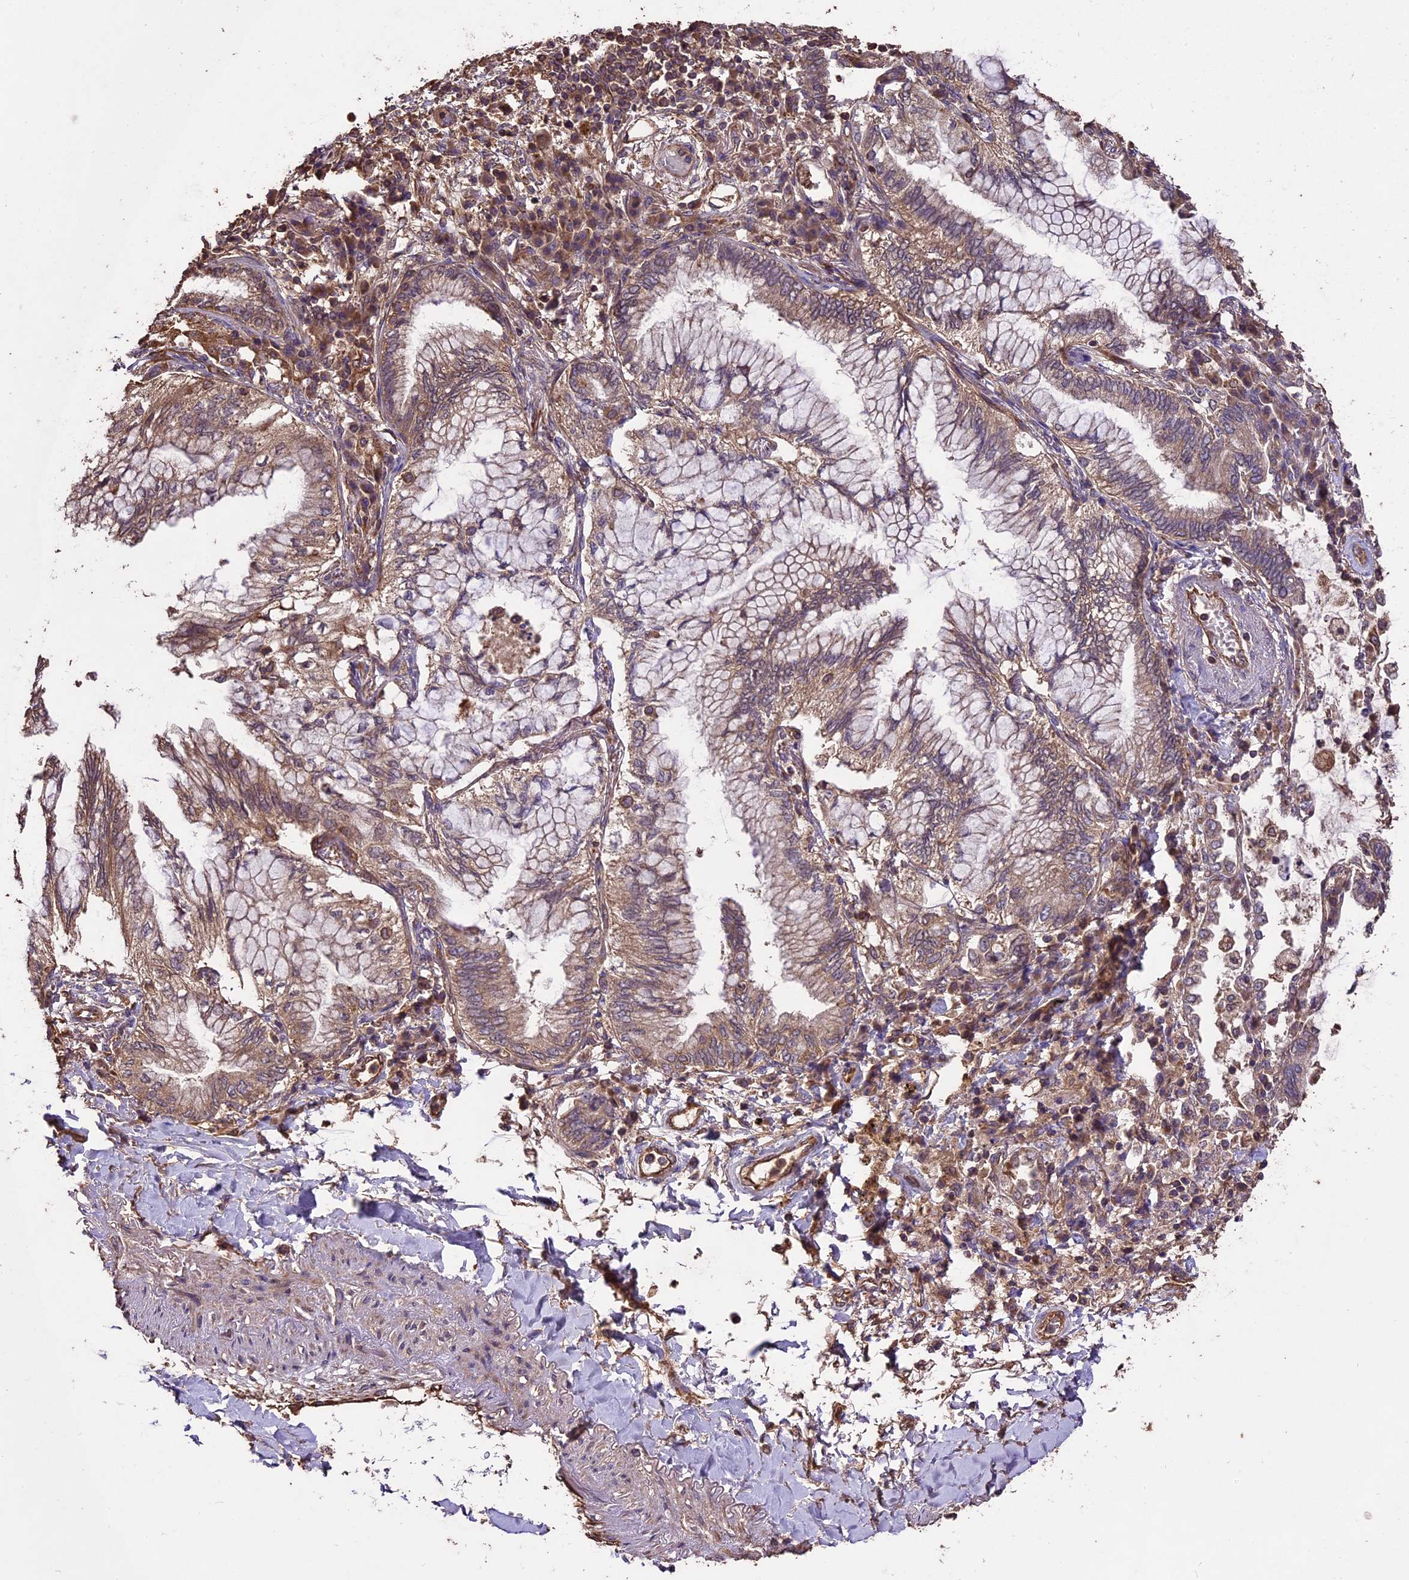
{"staining": {"intensity": "weak", "quantity": ">75%", "location": "cytoplasmic/membranous"}, "tissue": "lung cancer", "cell_type": "Tumor cells", "image_type": "cancer", "snomed": [{"axis": "morphology", "description": "Adenocarcinoma, NOS"}, {"axis": "topography", "description": "Lung"}], "caption": "Immunohistochemistry (IHC) image of neoplastic tissue: human lung adenocarcinoma stained using immunohistochemistry reveals low levels of weak protein expression localized specifically in the cytoplasmic/membranous of tumor cells, appearing as a cytoplasmic/membranous brown color.", "gene": "TTLL10", "patient": {"sex": "female", "age": 70}}